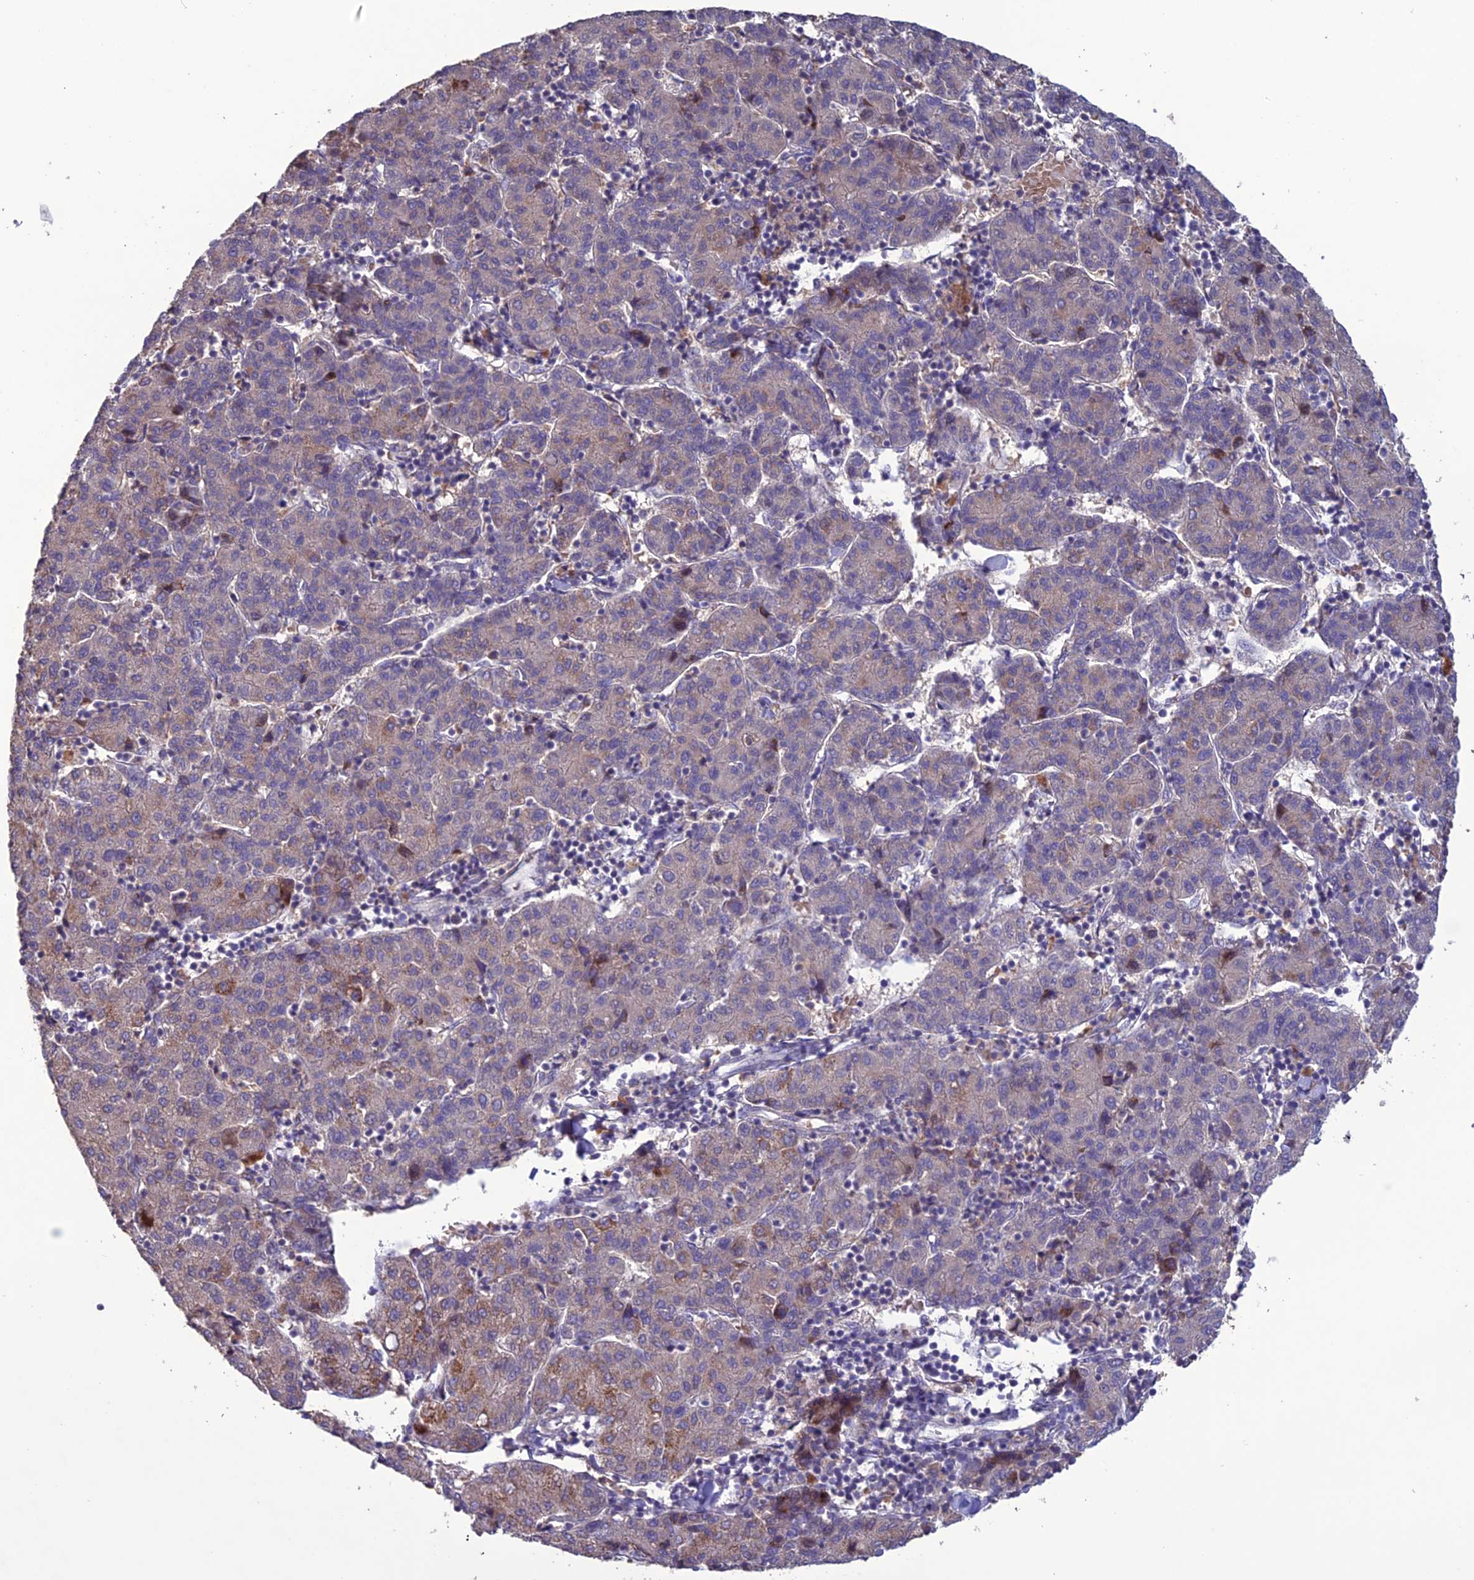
{"staining": {"intensity": "moderate", "quantity": "<25%", "location": "cytoplasmic/membranous"}, "tissue": "liver cancer", "cell_type": "Tumor cells", "image_type": "cancer", "snomed": [{"axis": "morphology", "description": "Carcinoma, Hepatocellular, NOS"}, {"axis": "topography", "description": "Liver"}], "caption": "Brown immunohistochemical staining in human liver cancer (hepatocellular carcinoma) displays moderate cytoplasmic/membranous positivity in approximately <25% of tumor cells. (DAB (3,3'-diaminobenzidine) IHC, brown staining for protein, blue staining for nuclei).", "gene": "C2orf76", "patient": {"sex": "male", "age": 65}}